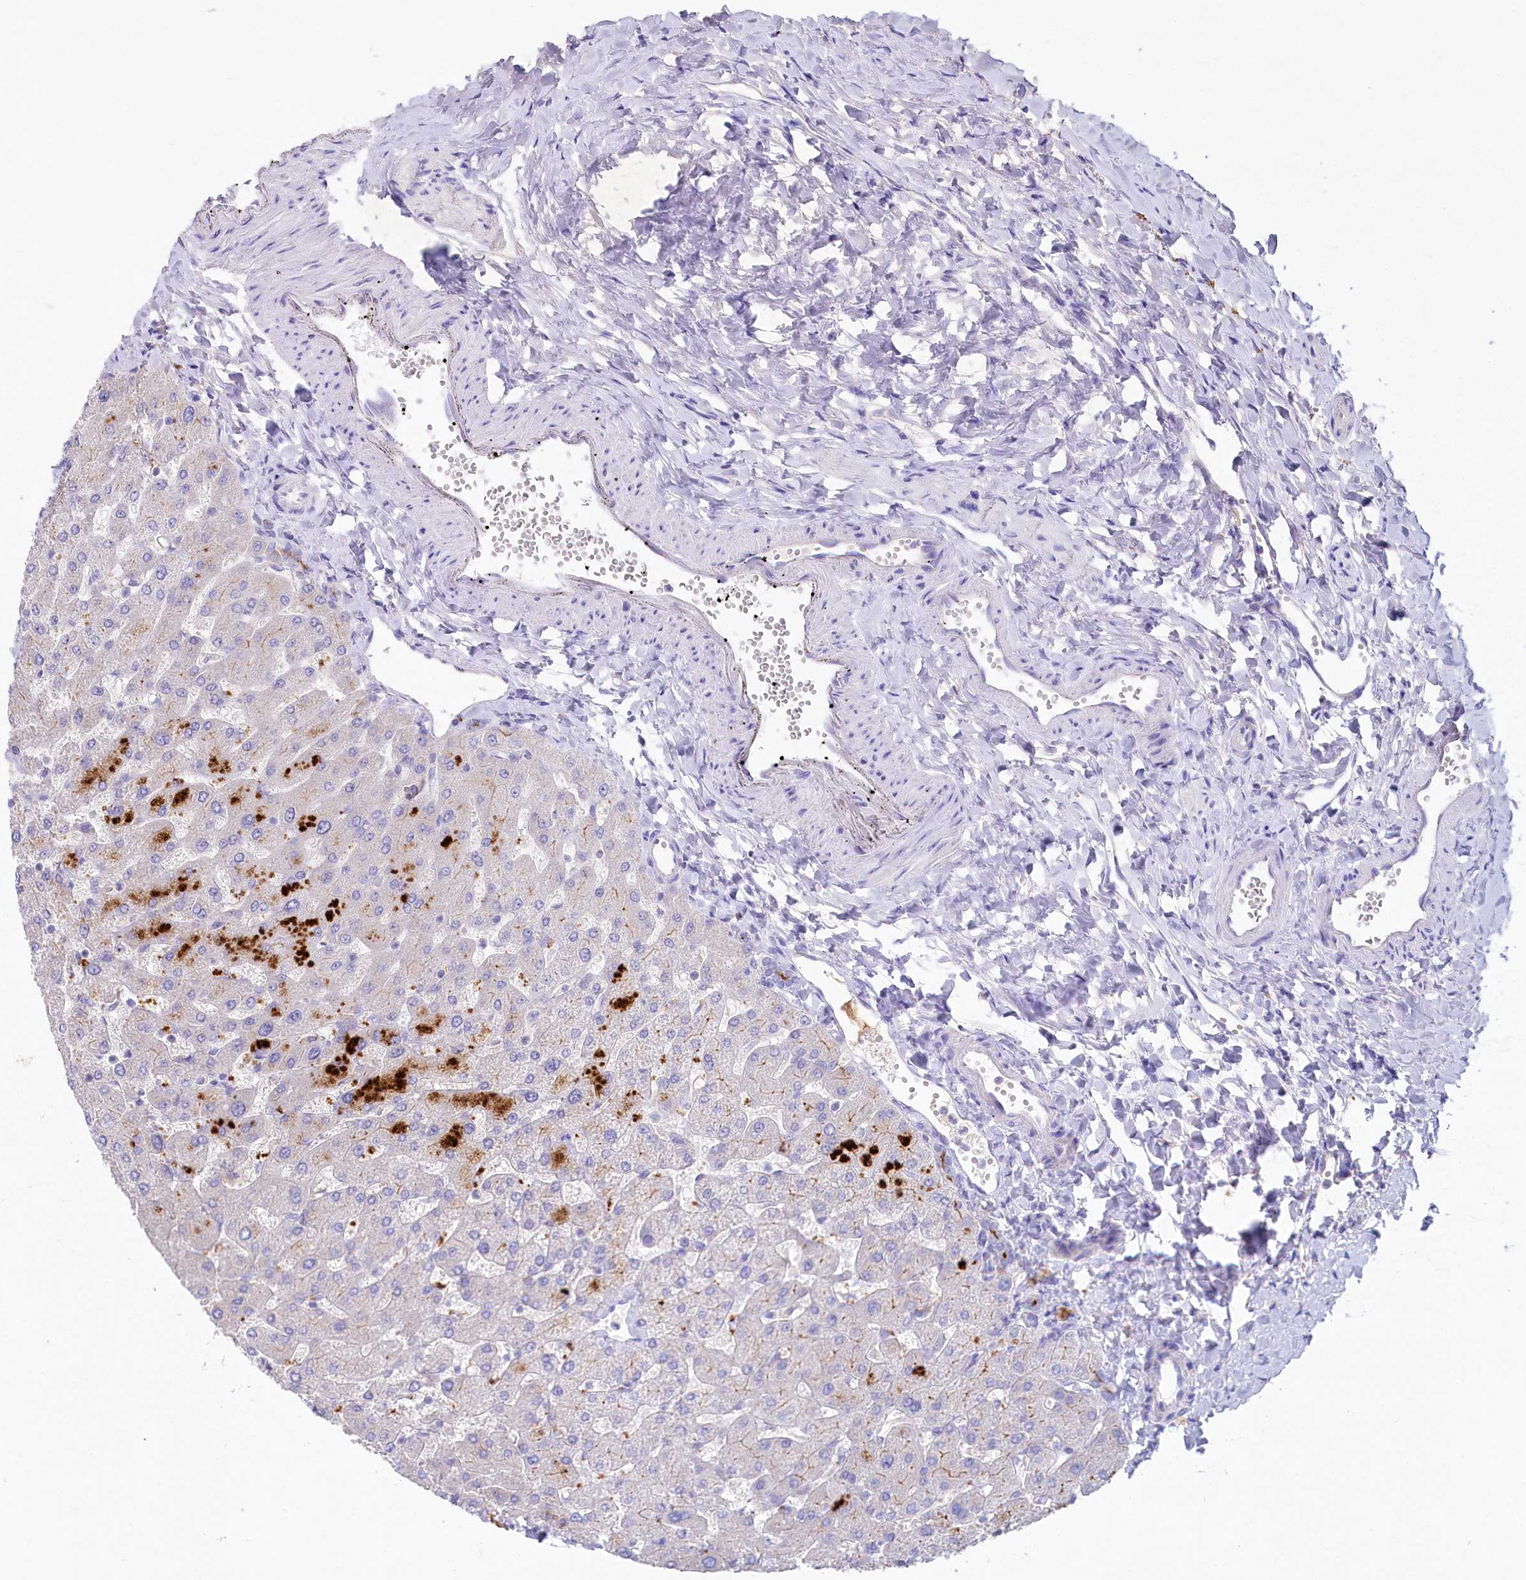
{"staining": {"intensity": "negative", "quantity": "none", "location": "none"}, "tissue": "liver", "cell_type": "Cholangiocytes", "image_type": "normal", "snomed": [{"axis": "morphology", "description": "Normal tissue, NOS"}, {"axis": "topography", "description": "Liver"}], "caption": "Immunohistochemistry photomicrograph of normal liver stained for a protein (brown), which demonstrates no expression in cholangiocytes.", "gene": "VPS26B", "patient": {"sex": "male", "age": 55}}